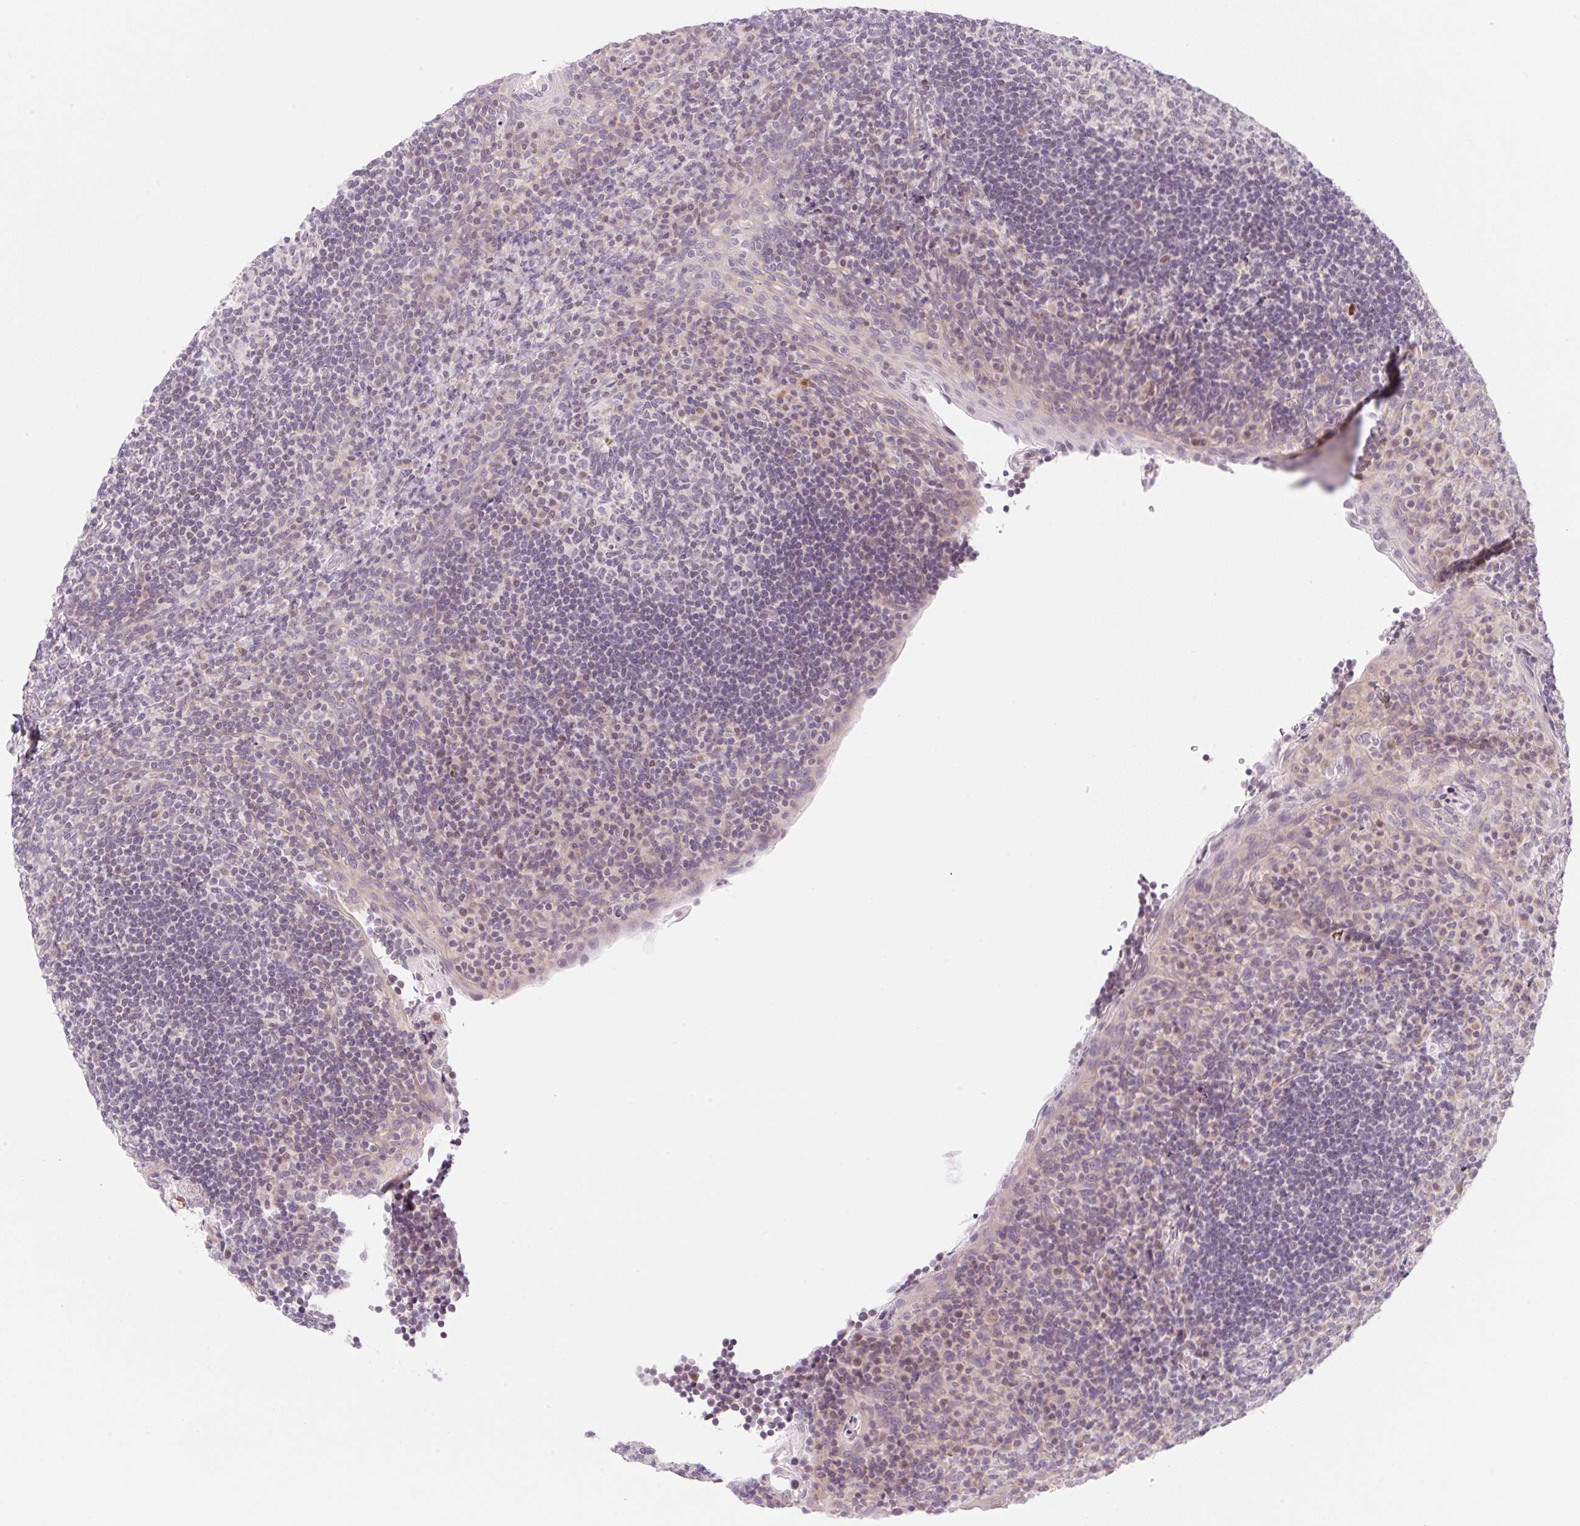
{"staining": {"intensity": "negative", "quantity": "none", "location": "none"}, "tissue": "tonsil", "cell_type": "Germinal center cells", "image_type": "normal", "snomed": [{"axis": "morphology", "description": "Normal tissue, NOS"}, {"axis": "topography", "description": "Tonsil"}], "caption": "Histopathology image shows no protein expression in germinal center cells of normal tonsil.", "gene": "CASKIN1", "patient": {"sex": "male", "age": 17}}